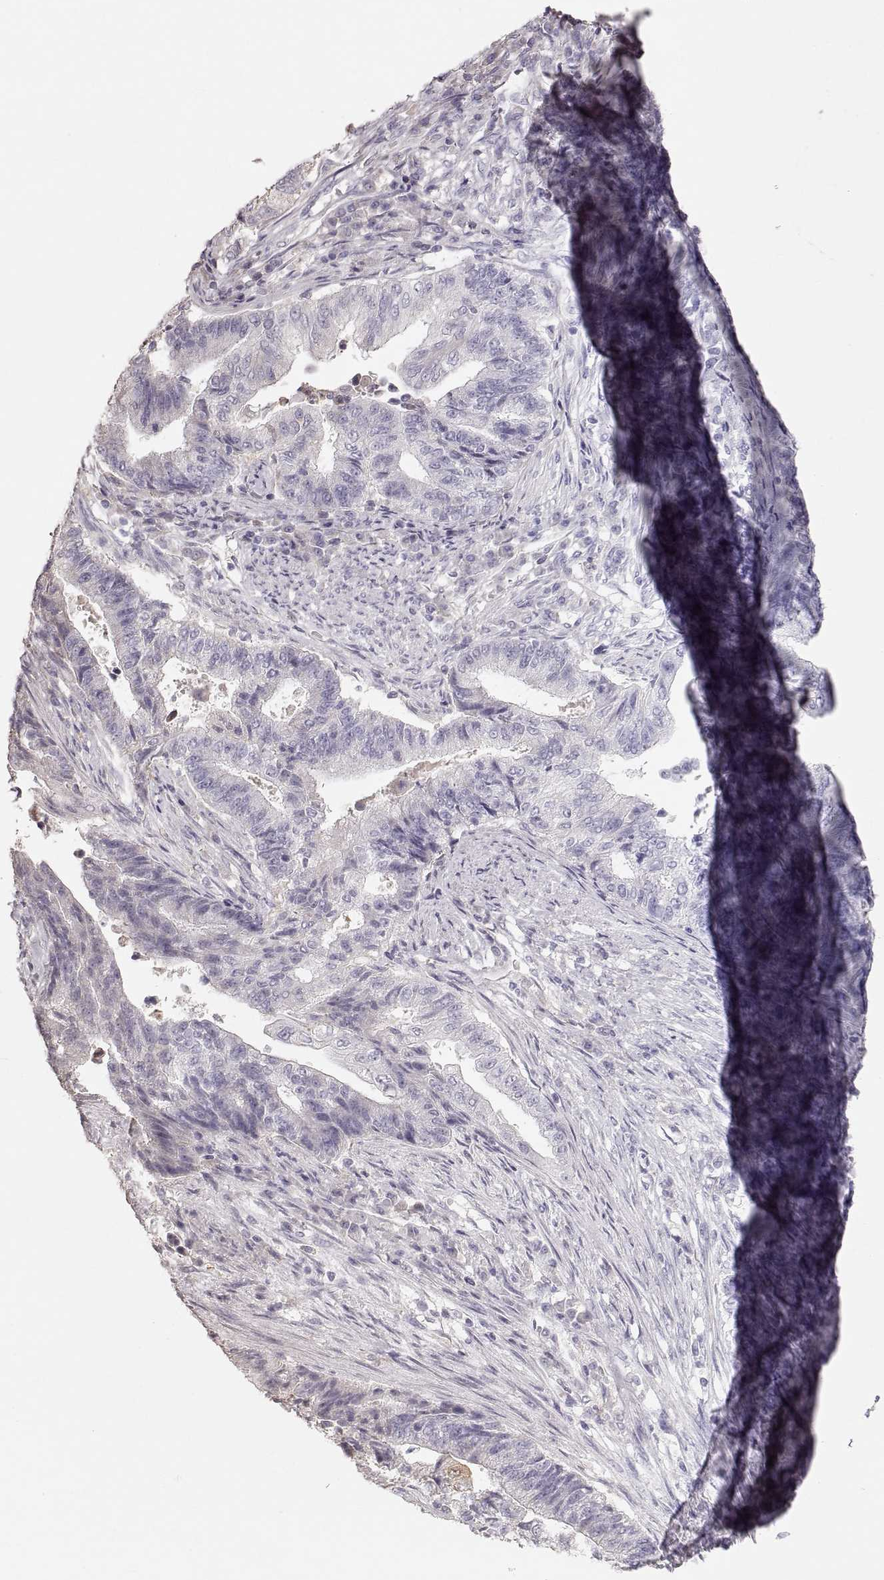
{"staining": {"intensity": "negative", "quantity": "none", "location": "none"}, "tissue": "endometrial cancer", "cell_type": "Tumor cells", "image_type": "cancer", "snomed": [{"axis": "morphology", "description": "Adenocarcinoma, NOS"}, {"axis": "topography", "description": "Uterus"}, {"axis": "topography", "description": "Endometrium"}], "caption": "Immunohistochemistry of human endometrial cancer reveals no staining in tumor cells.", "gene": "POU1F1", "patient": {"sex": "female", "age": 54}}